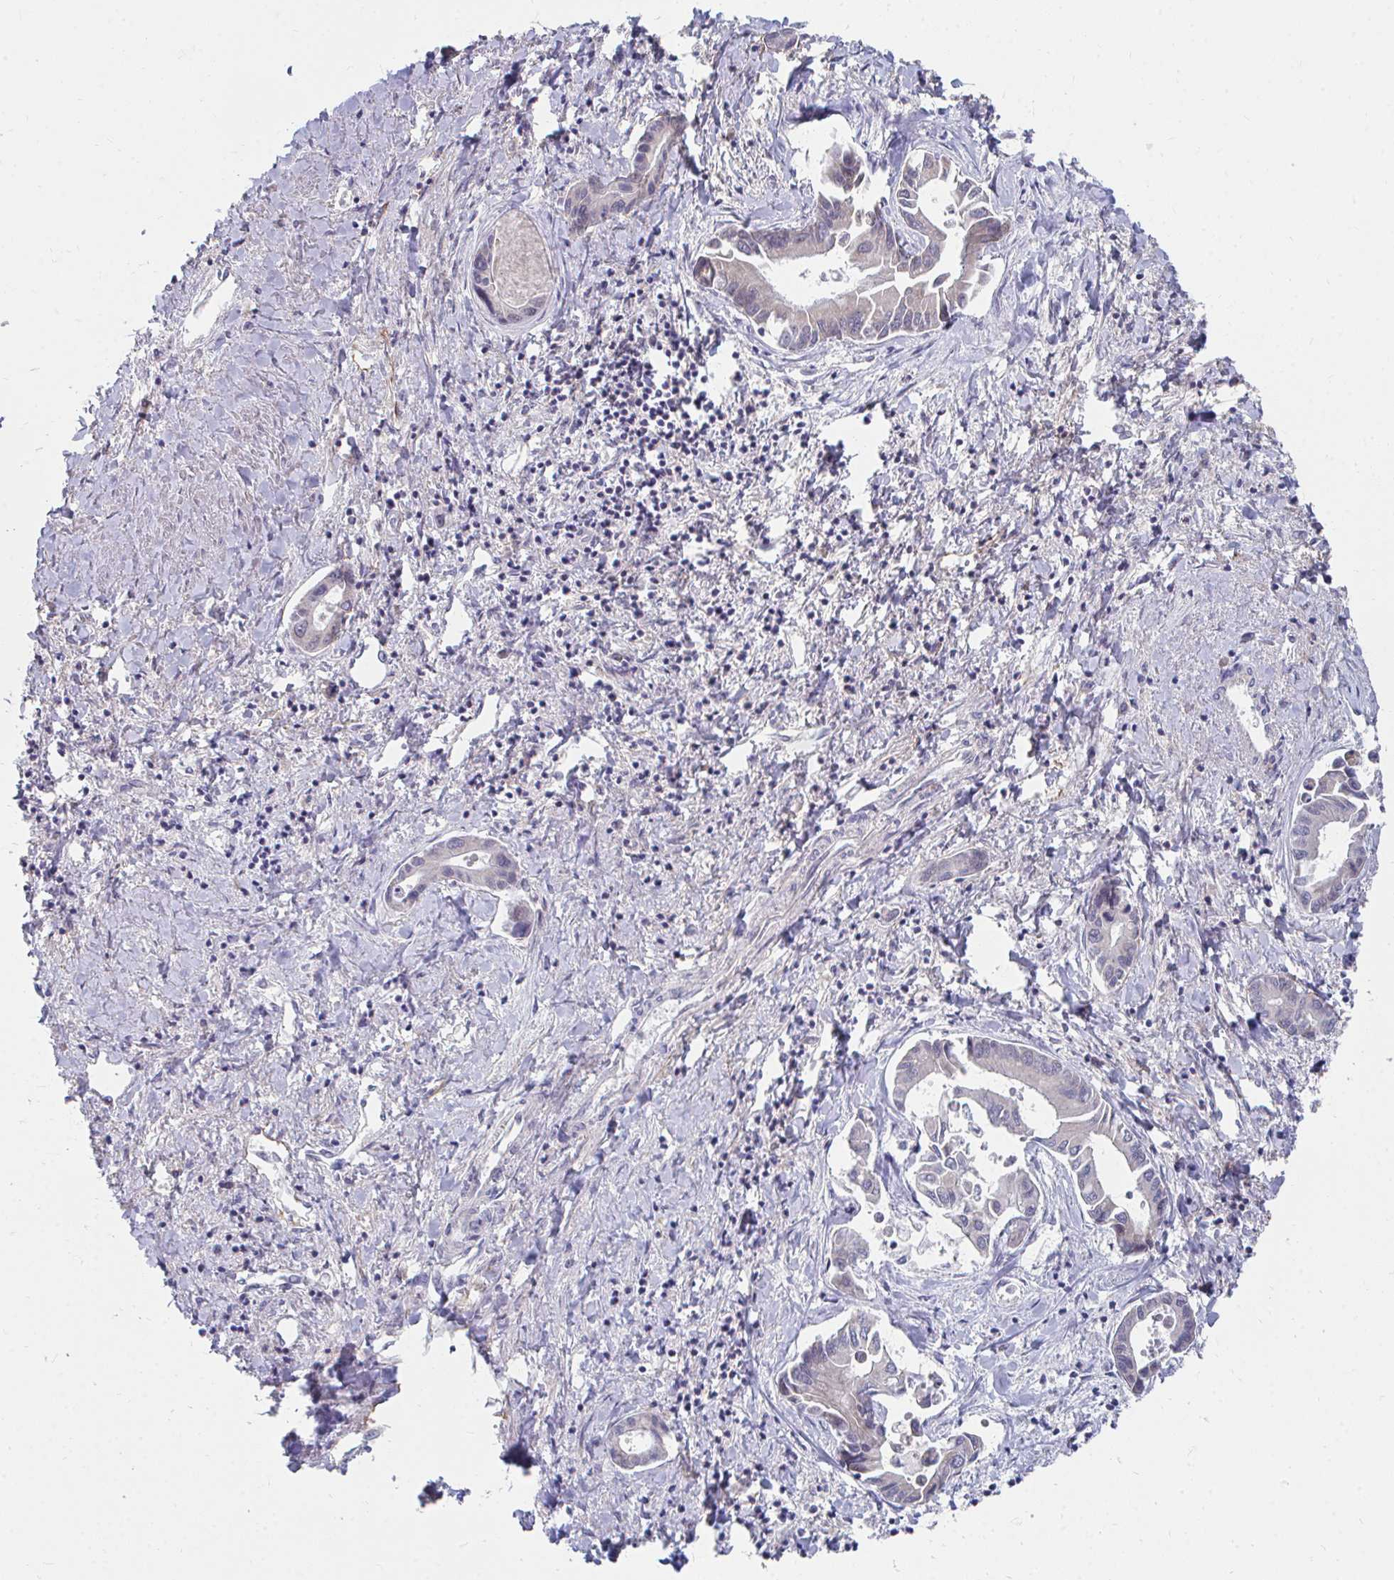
{"staining": {"intensity": "negative", "quantity": "none", "location": "none"}, "tissue": "liver cancer", "cell_type": "Tumor cells", "image_type": "cancer", "snomed": [{"axis": "morphology", "description": "Cholangiocarcinoma"}, {"axis": "topography", "description": "Liver"}], "caption": "Human liver cancer (cholangiocarcinoma) stained for a protein using IHC demonstrates no staining in tumor cells.", "gene": "PEX3", "patient": {"sex": "male", "age": 66}}